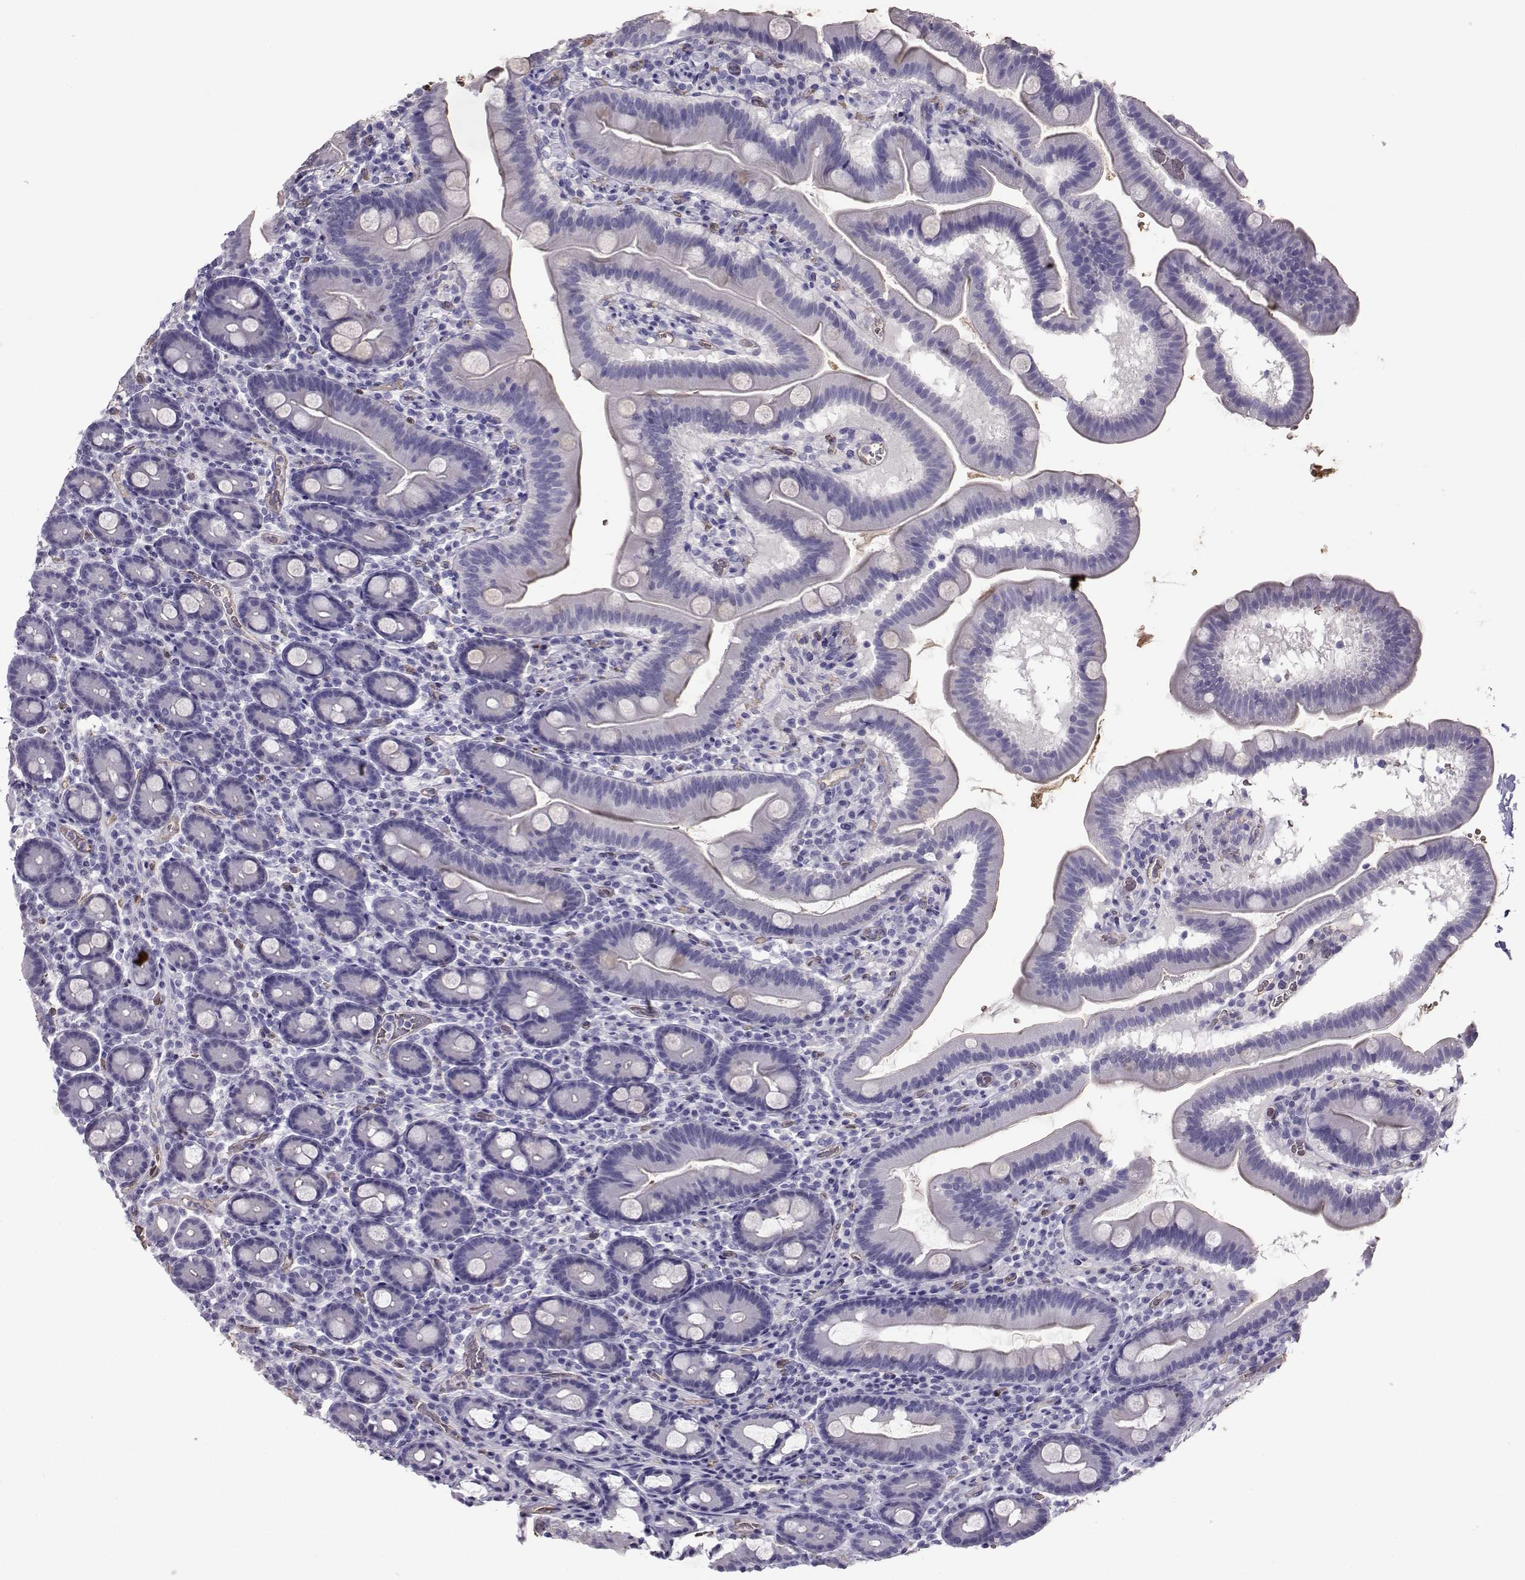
{"staining": {"intensity": "moderate", "quantity": "25%-75%", "location": "cytoplasmic/membranous"}, "tissue": "duodenum", "cell_type": "Glandular cells", "image_type": "normal", "snomed": [{"axis": "morphology", "description": "Normal tissue, NOS"}, {"axis": "topography", "description": "Duodenum"}], "caption": "Benign duodenum was stained to show a protein in brown. There is medium levels of moderate cytoplasmic/membranous positivity in about 25%-75% of glandular cells. Using DAB (3,3'-diaminobenzidine) (brown) and hematoxylin (blue) stains, captured at high magnification using brightfield microscopy.", "gene": "CLUL1", "patient": {"sex": "male", "age": 59}}